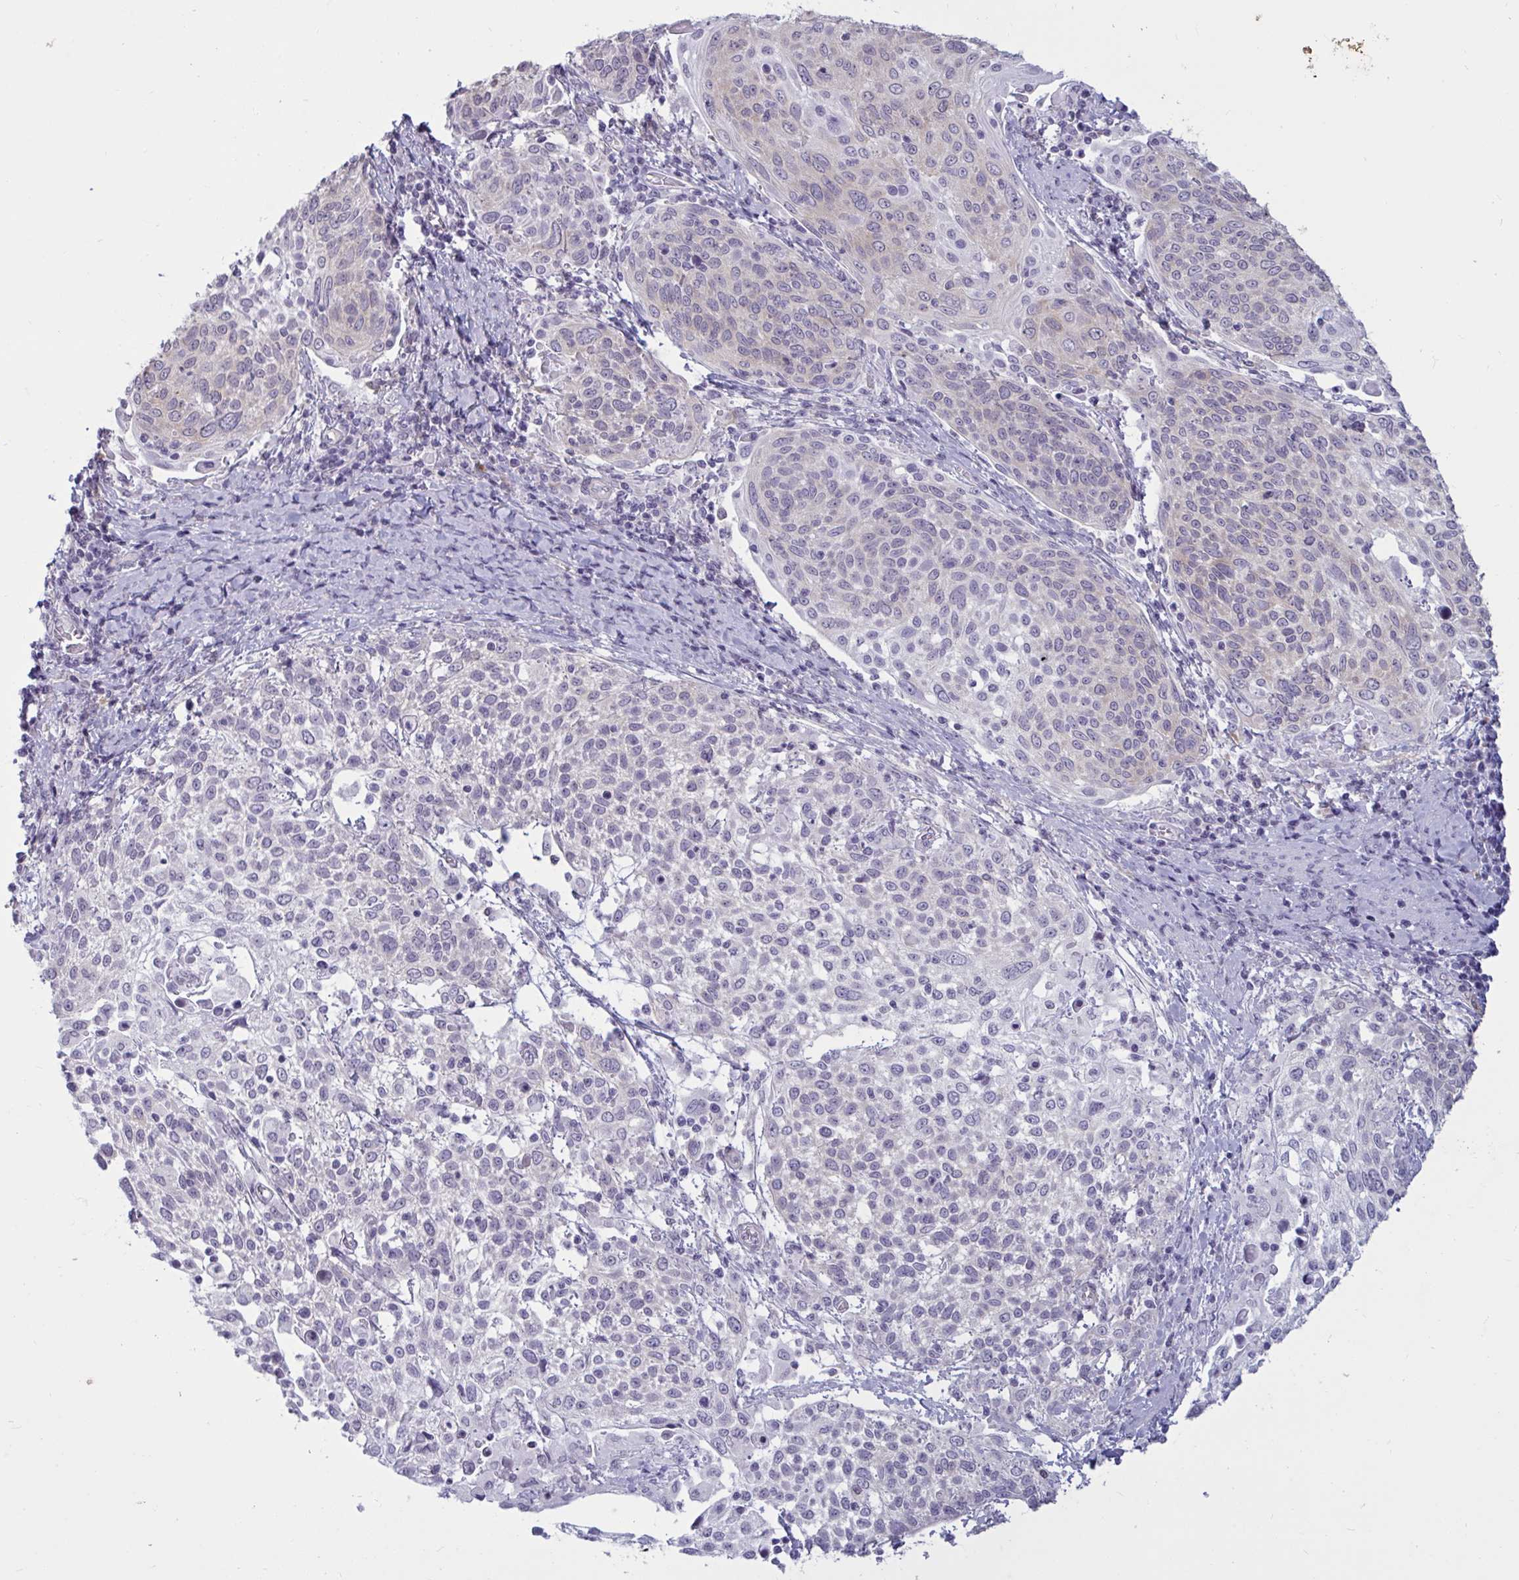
{"staining": {"intensity": "negative", "quantity": "none", "location": "none"}, "tissue": "cervical cancer", "cell_type": "Tumor cells", "image_type": "cancer", "snomed": [{"axis": "morphology", "description": "Squamous cell carcinoma, NOS"}, {"axis": "topography", "description": "Cervix"}], "caption": "The histopathology image demonstrates no staining of tumor cells in squamous cell carcinoma (cervical).", "gene": "TBC1D4", "patient": {"sex": "female", "age": 61}}